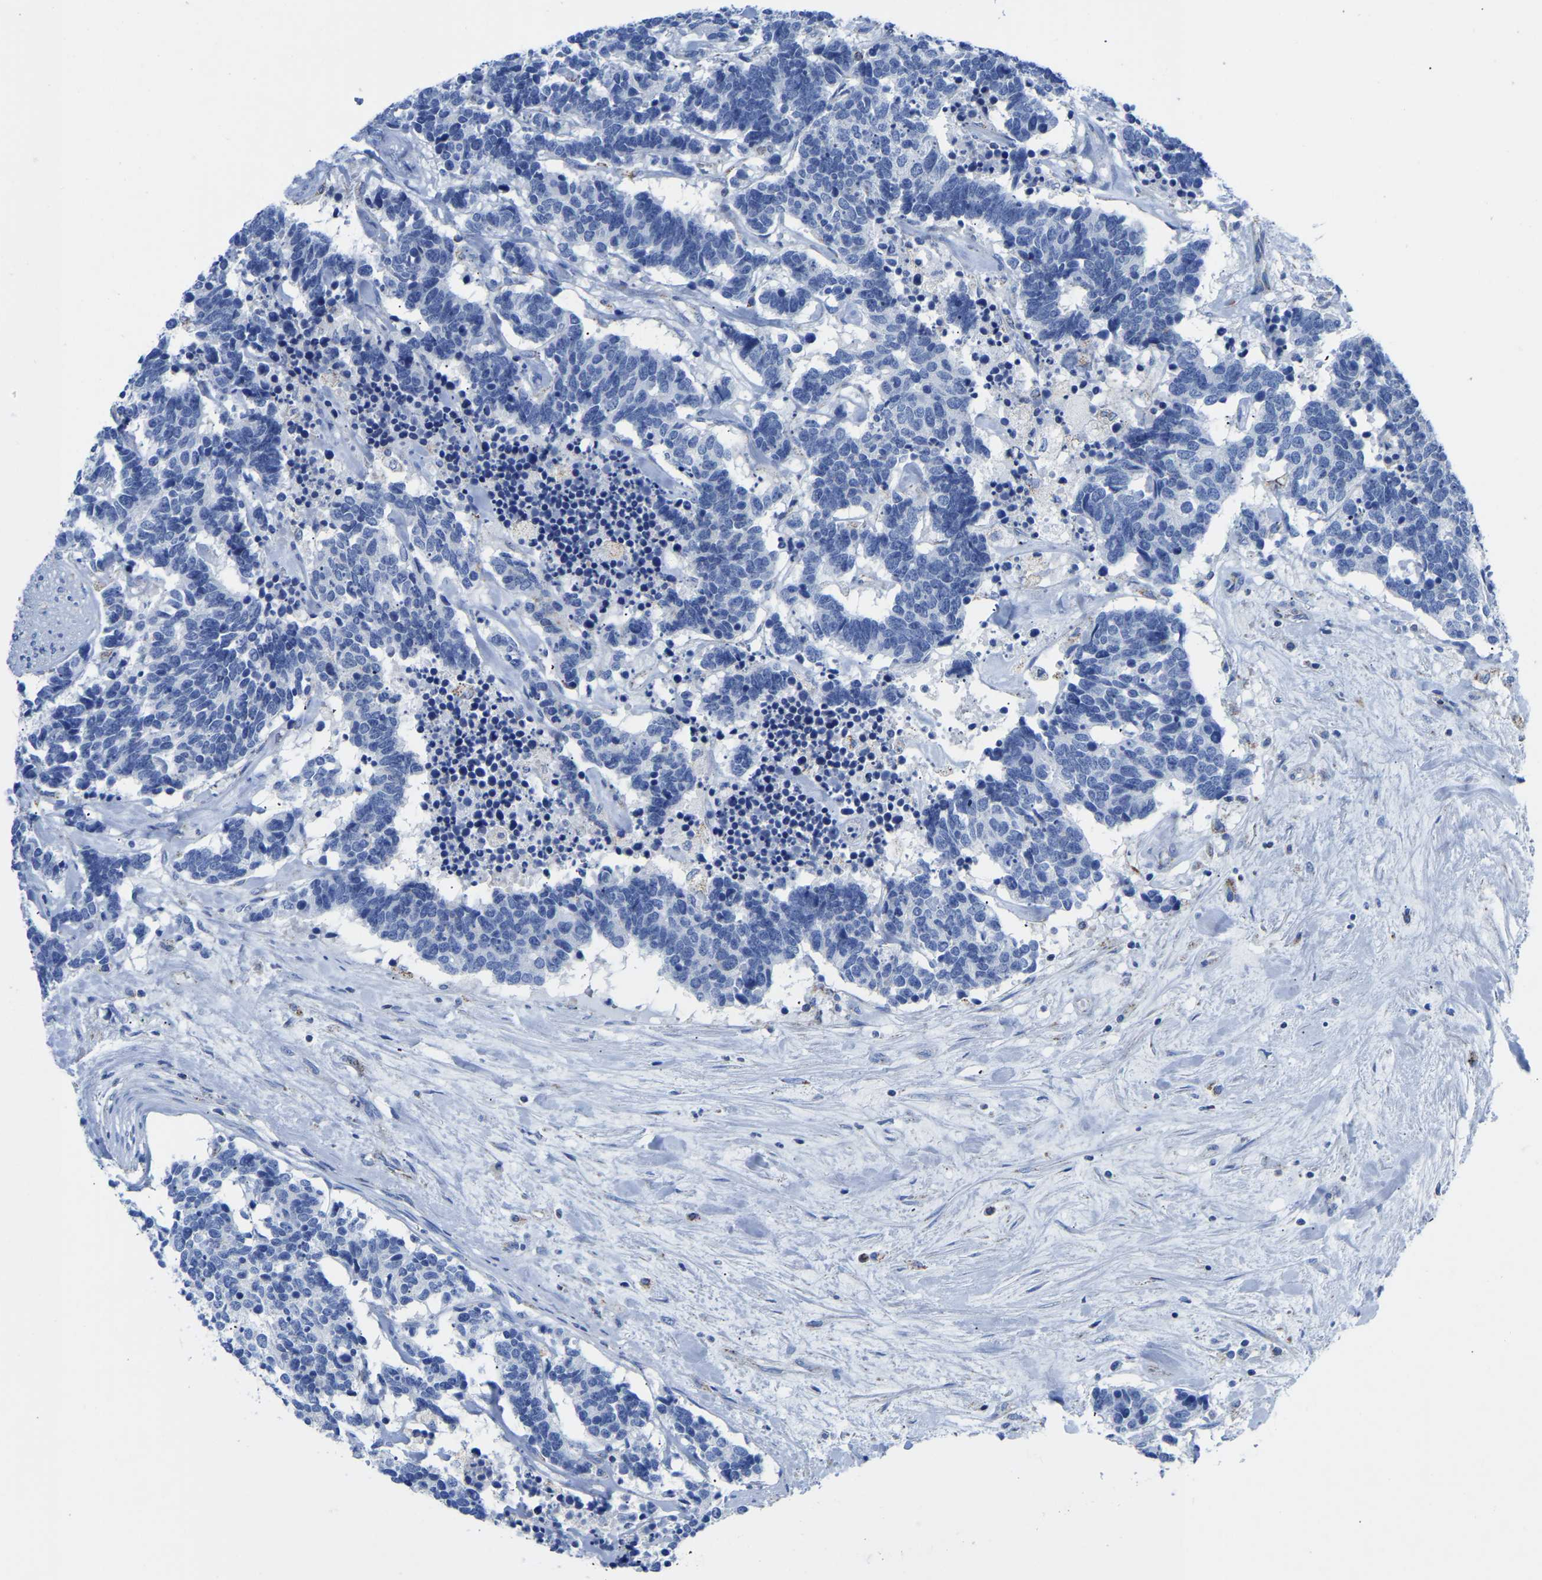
{"staining": {"intensity": "negative", "quantity": "none", "location": "none"}, "tissue": "carcinoid", "cell_type": "Tumor cells", "image_type": "cancer", "snomed": [{"axis": "morphology", "description": "Carcinoma, NOS"}, {"axis": "morphology", "description": "Carcinoid, malignant, NOS"}, {"axis": "topography", "description": "Urinary bladder"}], "caption": "Immunohistochemical staining of carcinoid displays no significant expression in tumor cells.", "gene": "ETFA", "patient": {"sex": "male", "age": 57}}